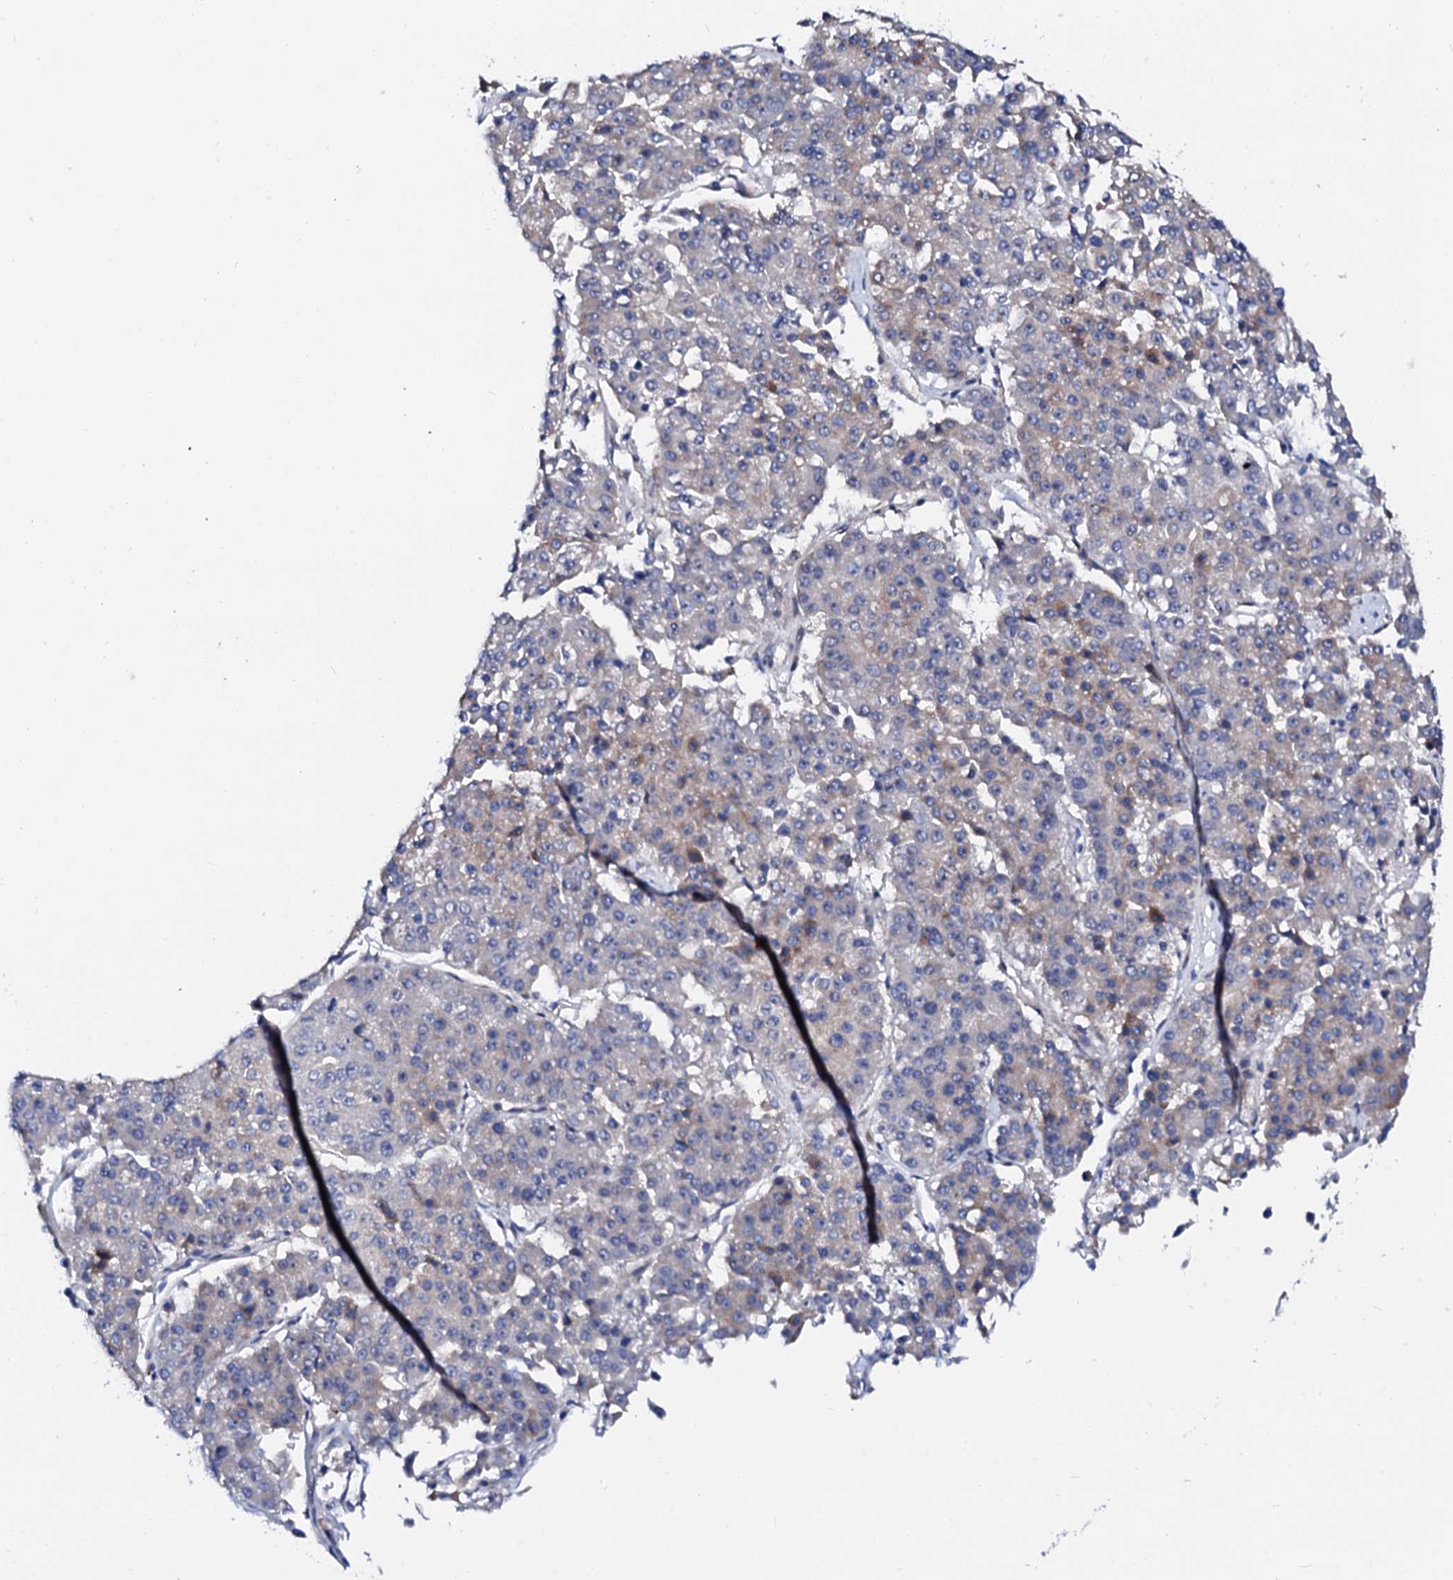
{"staining": {"intensity": "negative", "quantity": "none", "location": "none"}, "tissue": "pancreatic cancer", "cell_type": "Tumor cells", "image_type": "cancer", "snomed": [{"axis": "morphology", "description": "Adenocarcinoma, NOS"}, {"axis": "topography", "description": "Pancreas"}], "caption": "The histopathology image displays no staining of tumor cells in adenocarcinoma (pancreatic). The staining was performed using DAB to visualize the protein expression in brown, while the nuclei were stained in blue with hematoxylin (Magnification: 20x).", "gene": "BTBD16", "patient": {"sex": "male", "age": 50}}